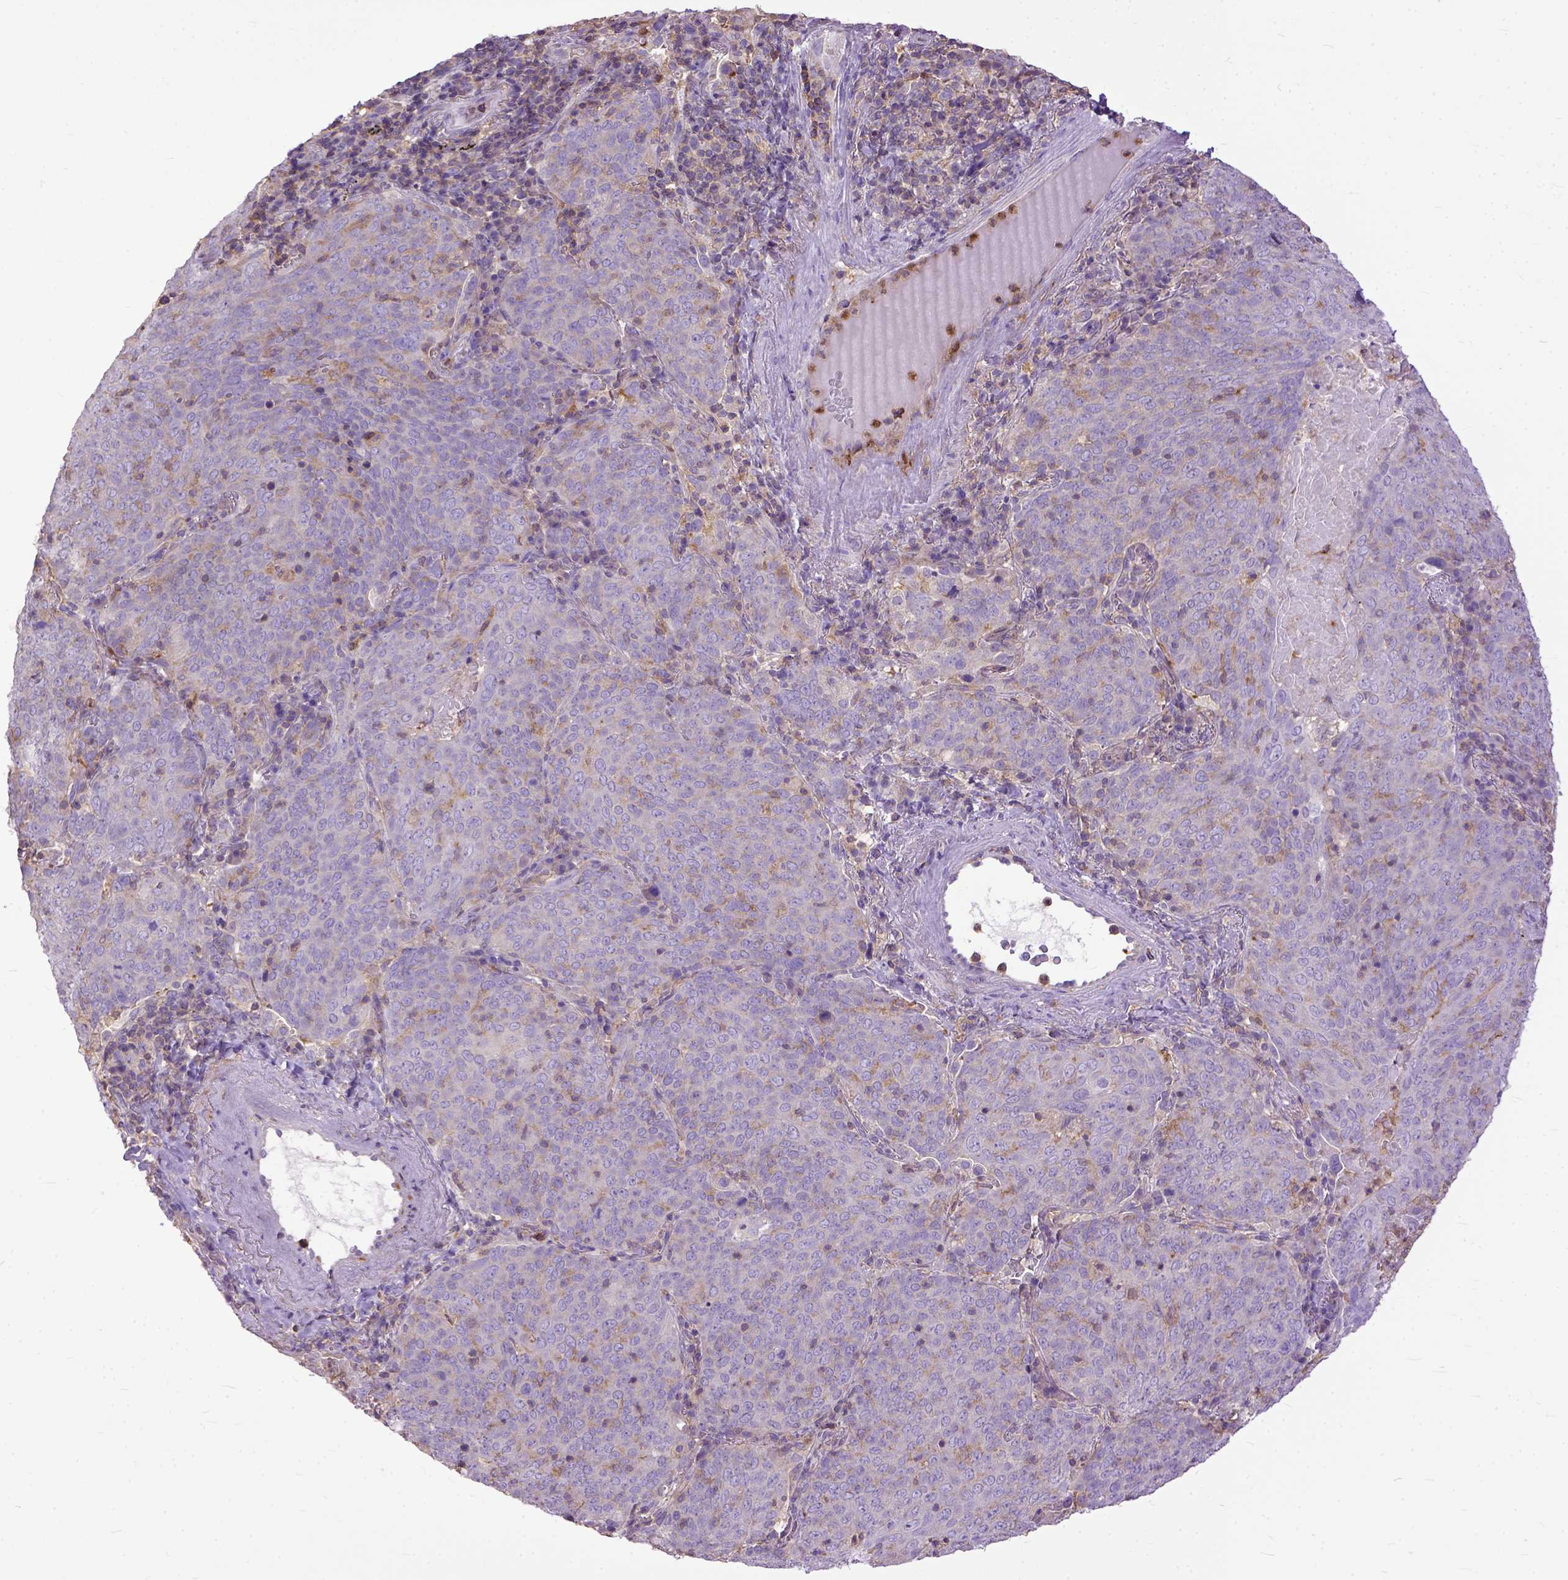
{"staining": {"intensity": "weak", "quantity": "<25%", "location": "cytoplasmic/membranous"}, "tissue": "lung cancer", "cell_type": "Tumor cells", "image_type": "cancer", "snomed": [{"axis": "morphology", "description": "Squamous cell carcinoma, NOS"}, {"axis": "topography", "description": "Lung"}], "caption": "IHC image of neoplastic tissue: lung squamous cell carcinoma stained with DAB exhibits no significant protein positivity in tumor cells.", "gene": "NAMPT", "patient": {"sex": "male", "age": 82}}